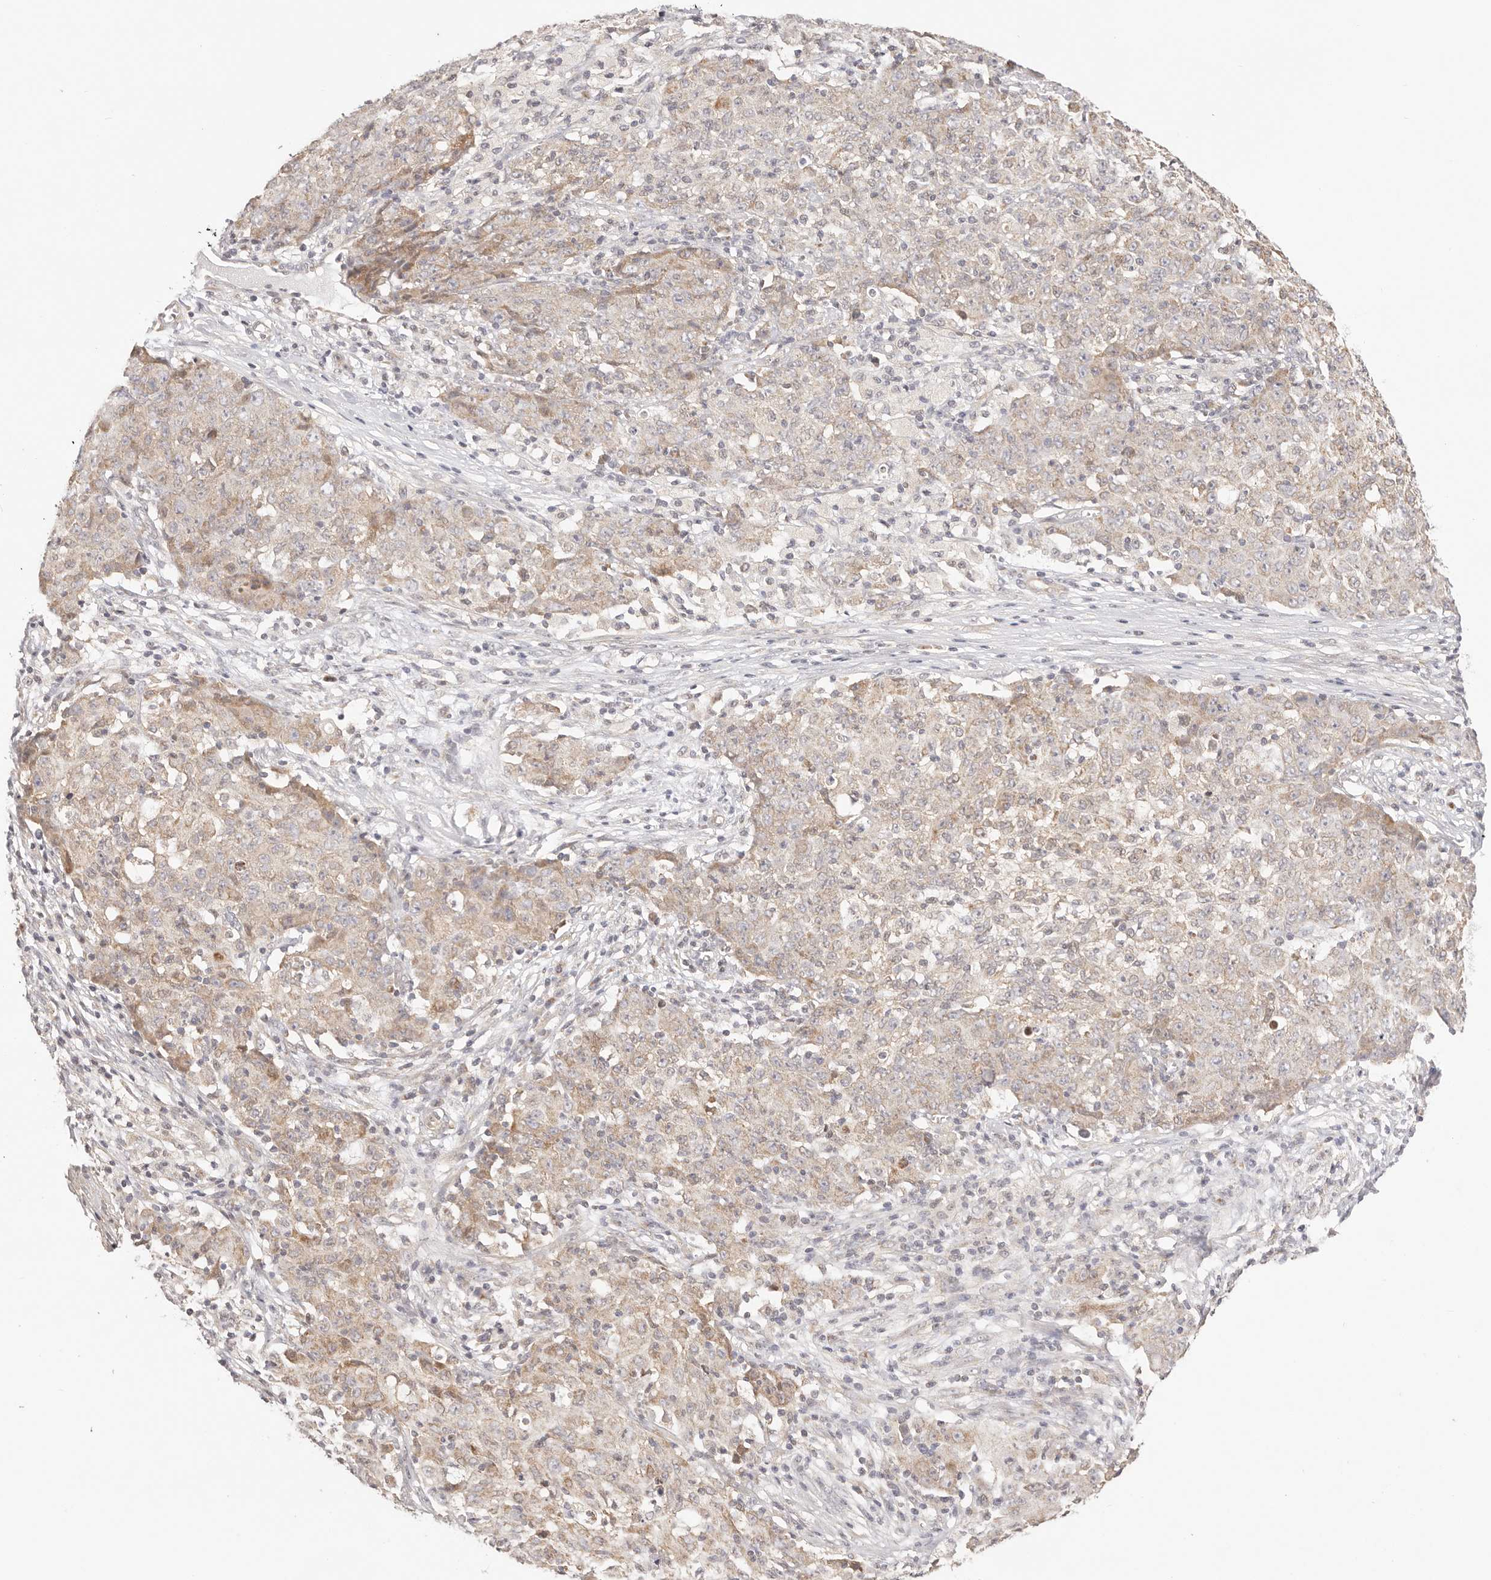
{"staining": {"intensity": "weak", "quantity": "<25%", "location": "cytoplasmic/membranous"}, "tissue": "ovarian cancer", "cell_type": "Tumor cells", "image_type": "cancer", "snomed": [{"axis": "morphology", "description": "Carcinoma, endometroid"}, {"axis": "topography", "description": "Ovary"}], "caption": "Immunohistochemical staining of human ovarian cancer displays no significant staining in tumor cells.", "gene": "KCMF1", "patient": {"sex": "female", "age": 42}}